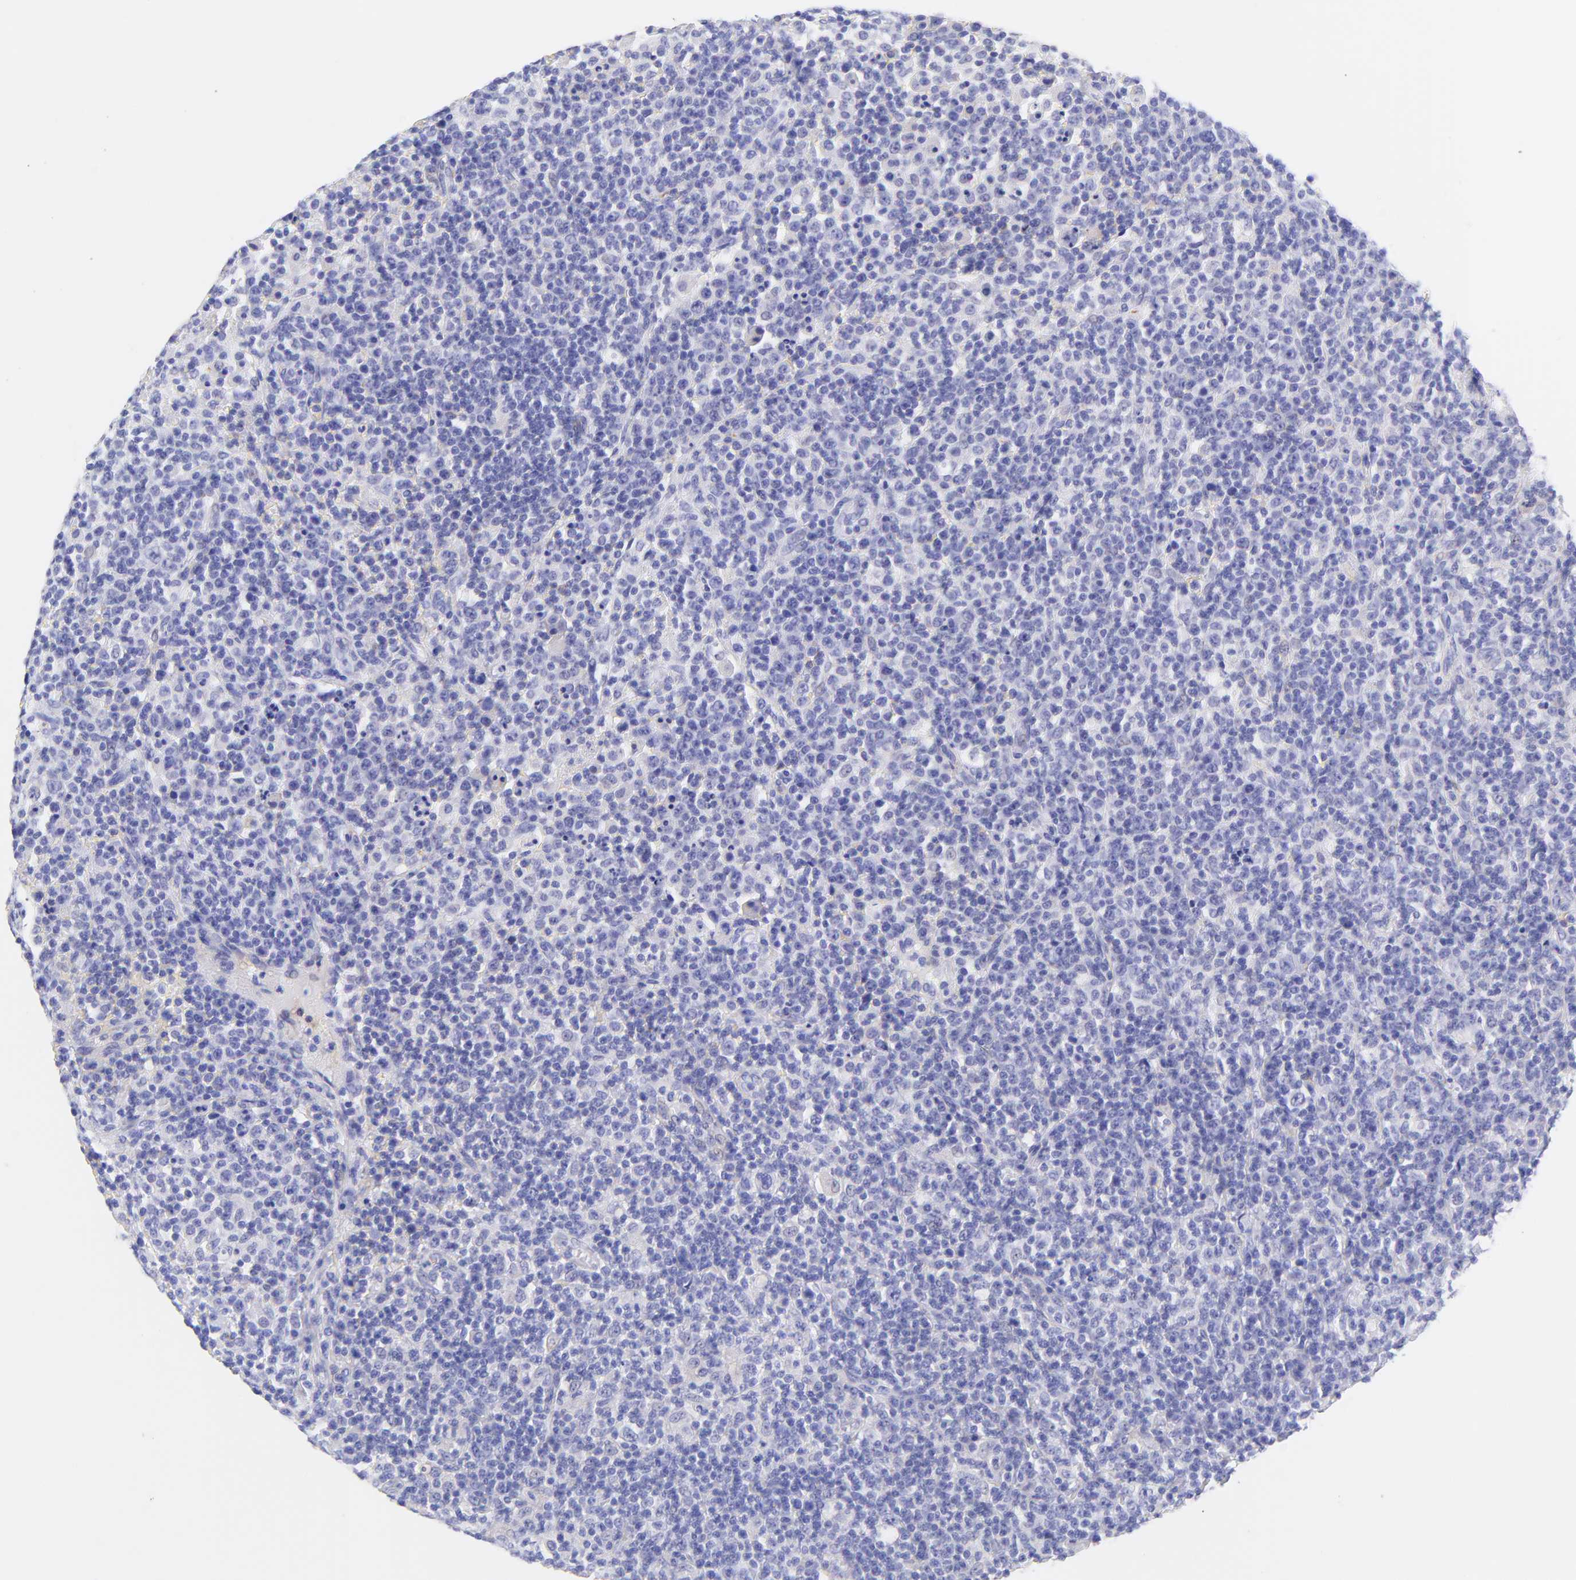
{"staining": {"intensity": "negative", "quantity": "none", "location": "none"}, "tissue": "lymphoma", "cell_type": "Tumor cells", "image_type": "cancer", "snomed": [{"axis": "morphology", "description": "Hodgkin's disease, NOS"}, {"axis": "topography", "description": "Lymph node"}], "caption": "Lymphoma stained for a protein using immunohistochemistry (IHC) reveals no positivity tumor cells.", "gene": "FRMPD3", "patient": {"sex": "male", "age": 65}}